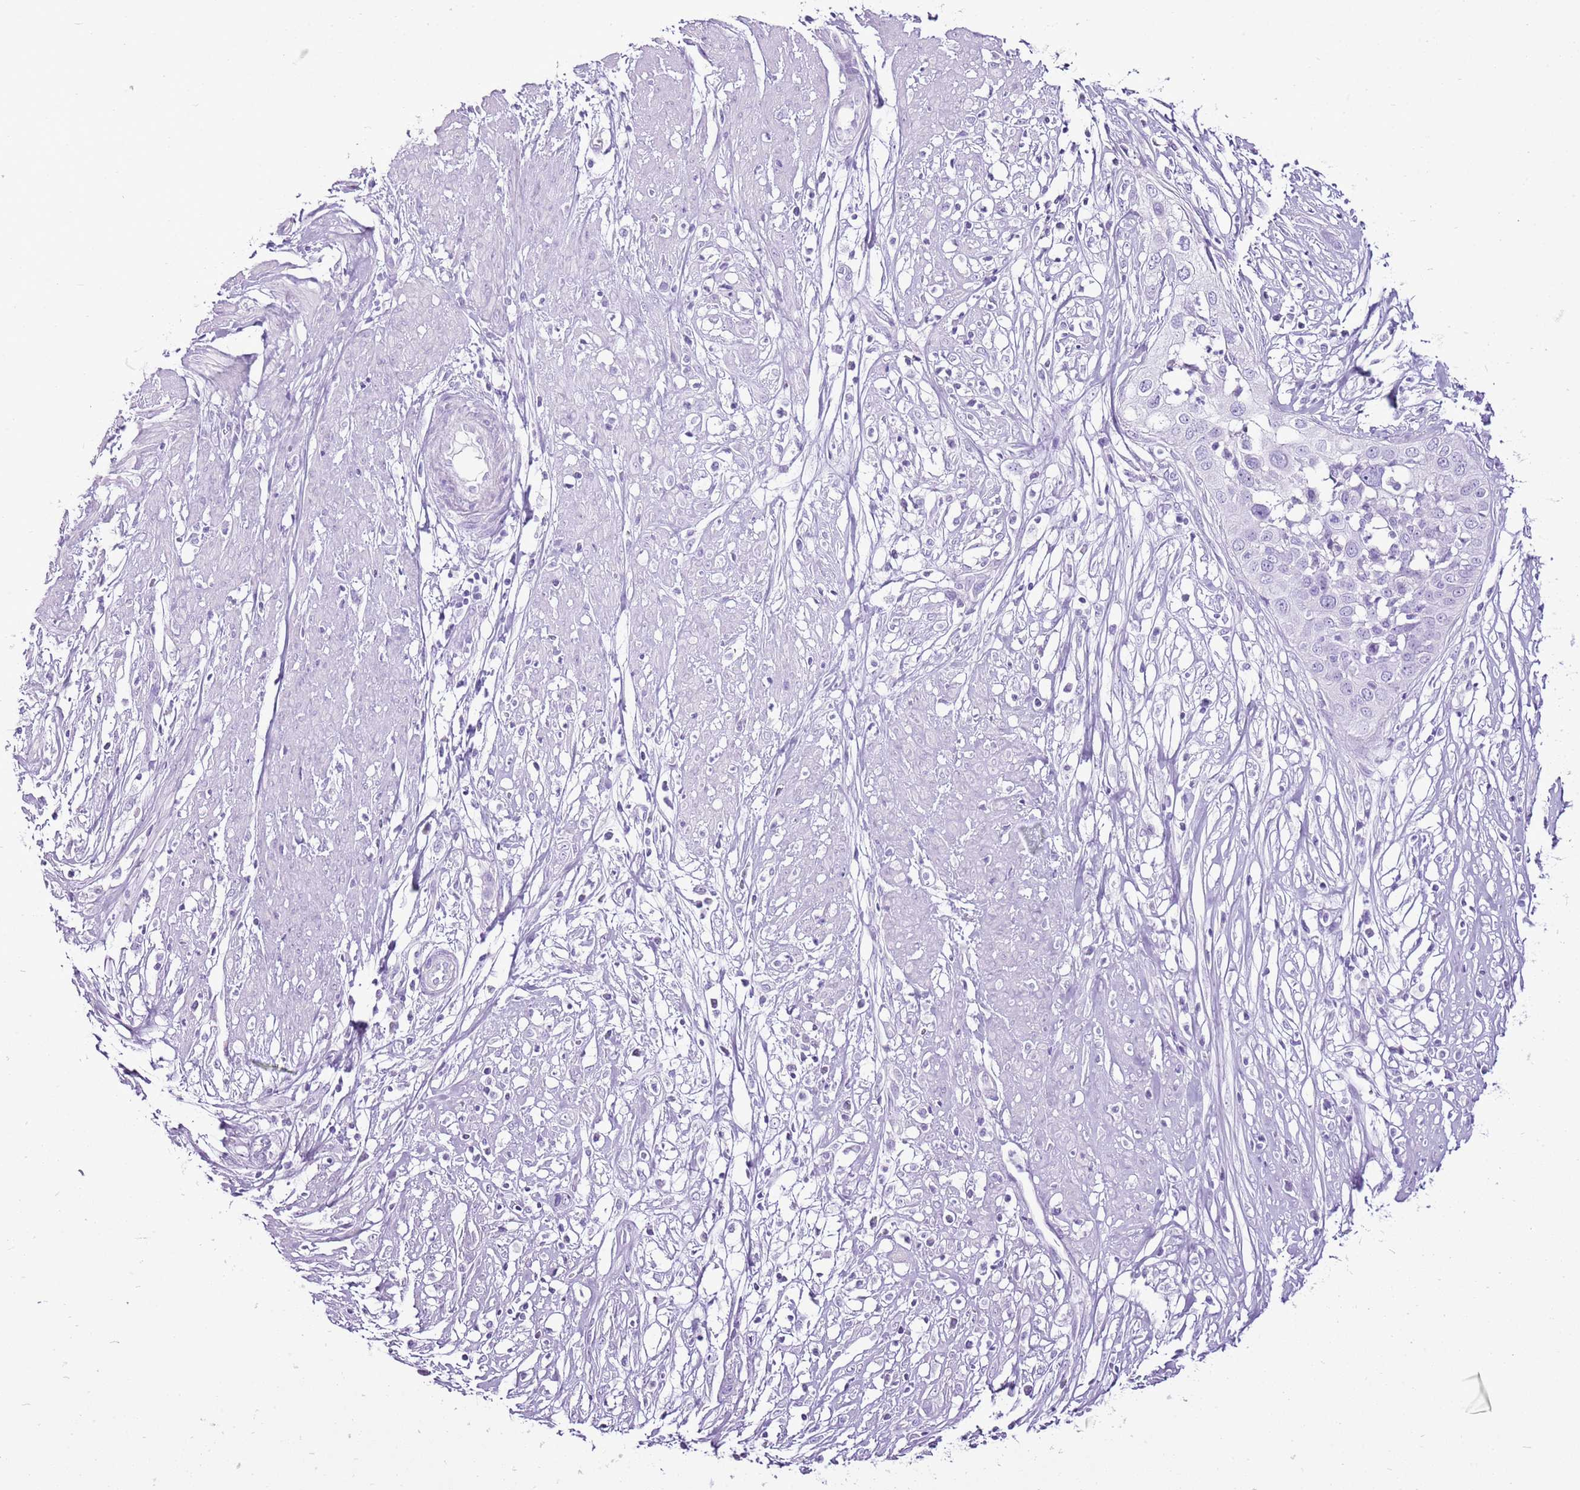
{"staining": {"intensity": "negative", "quantity": "none", "location": "none"}, "tissue": "cervical cancer", "cell_type": "Tumor cells", "image_type": "cancer", "snomed": [{"axis": "morphology", "description": "Squamous cell carcinoma, NOS"}, {"axis": "topography", "description": "Cervix"}], "caption": "Tumor cells show no significant protein expression in squamous cell carcinoma (cervical). (DAB (3,3'-diaminobenzidine) immunohistochemistry, high magnification).", "gene": "CNFN", "patient": {"sex": "female", "age": 34}}